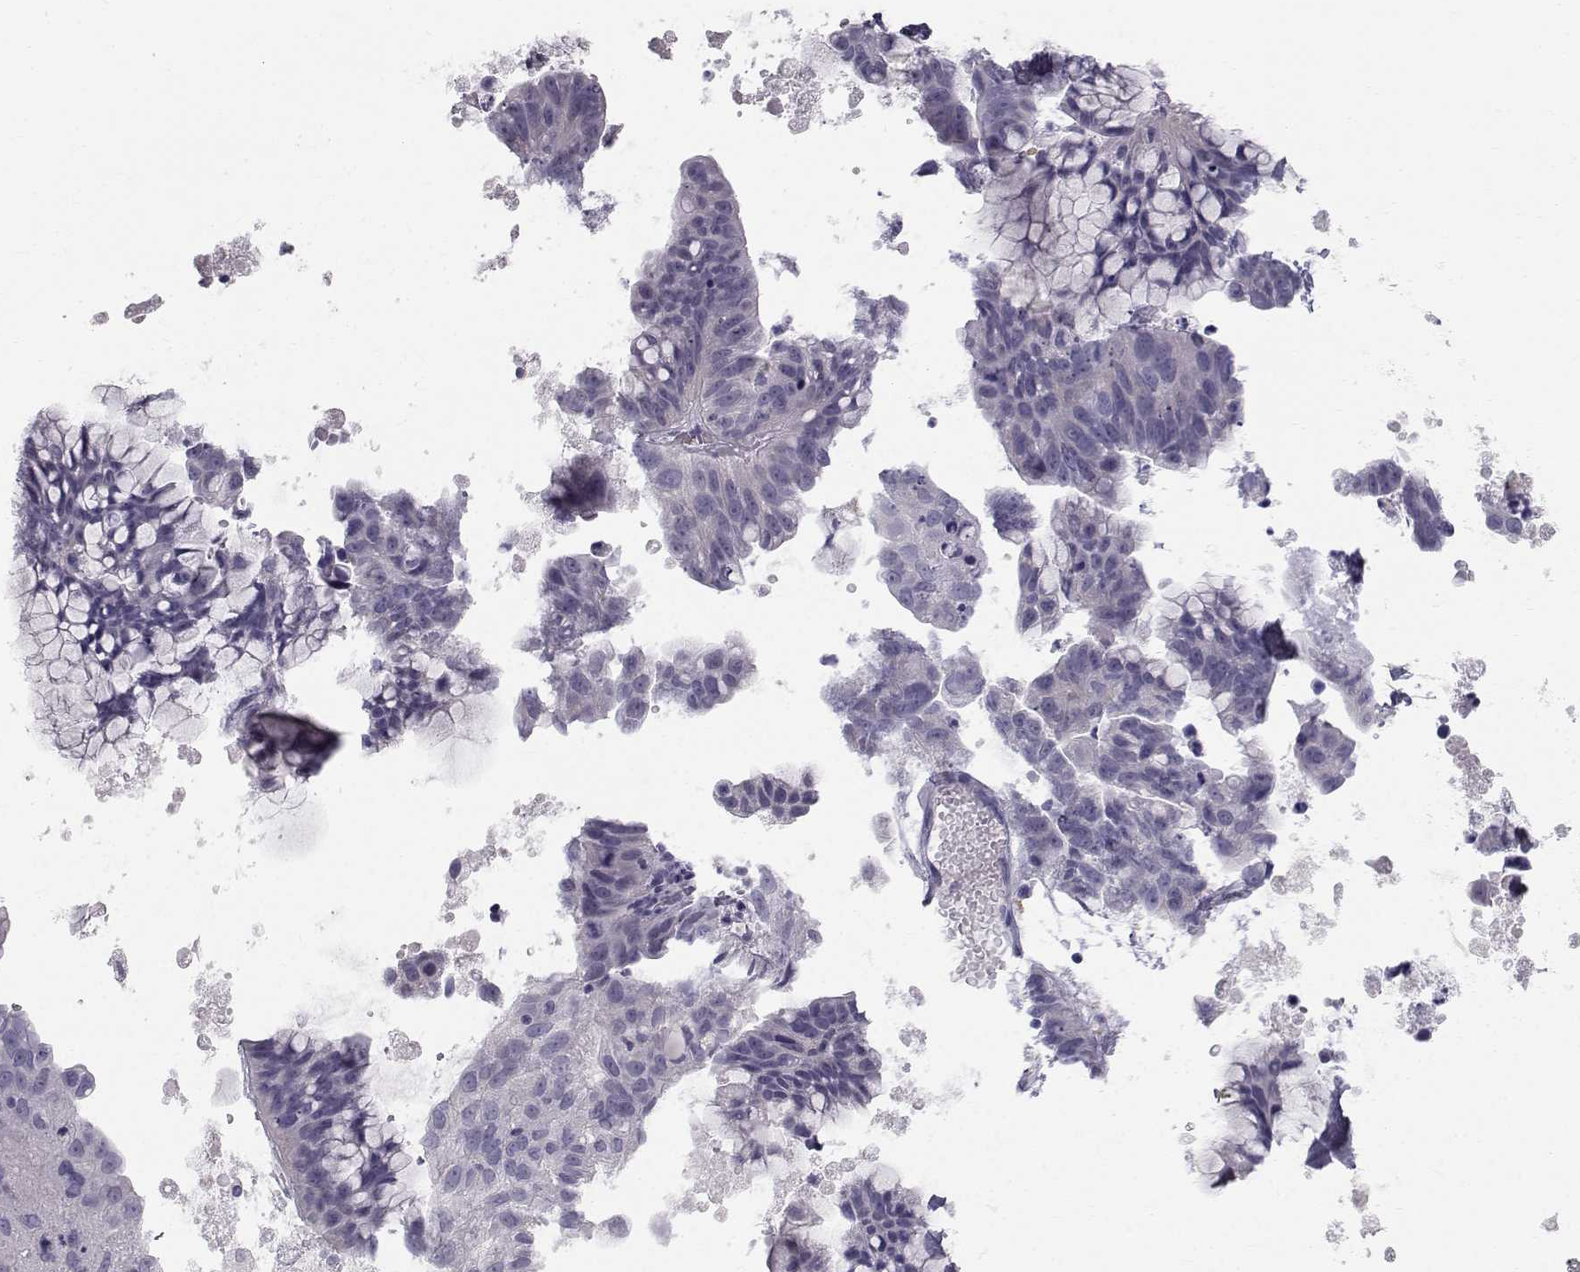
{"staining": {"intensity": "negative", "quantity": "none", "location": "none"}, "tissue": "ovarian cancer", "cell_type": "Tumor cells", "image_type": "cancer", "snomed": [{"axis": "morphology", "description": "Cystadenocarcinoma, mucinous, NOS"}, {"axis": "topography", "description": "Ovary"}], "caption": "DAB immunohistochemical staining of human ovarian mucinous cystadenocarcinoma shows no significant expression in tumor cells. The staining is performed using DAB brown chromogen with nuclei counter-stained in using hematoxylin.", "gene": "SPDYE4", "patient": {"sex": "female", "age": 76}}